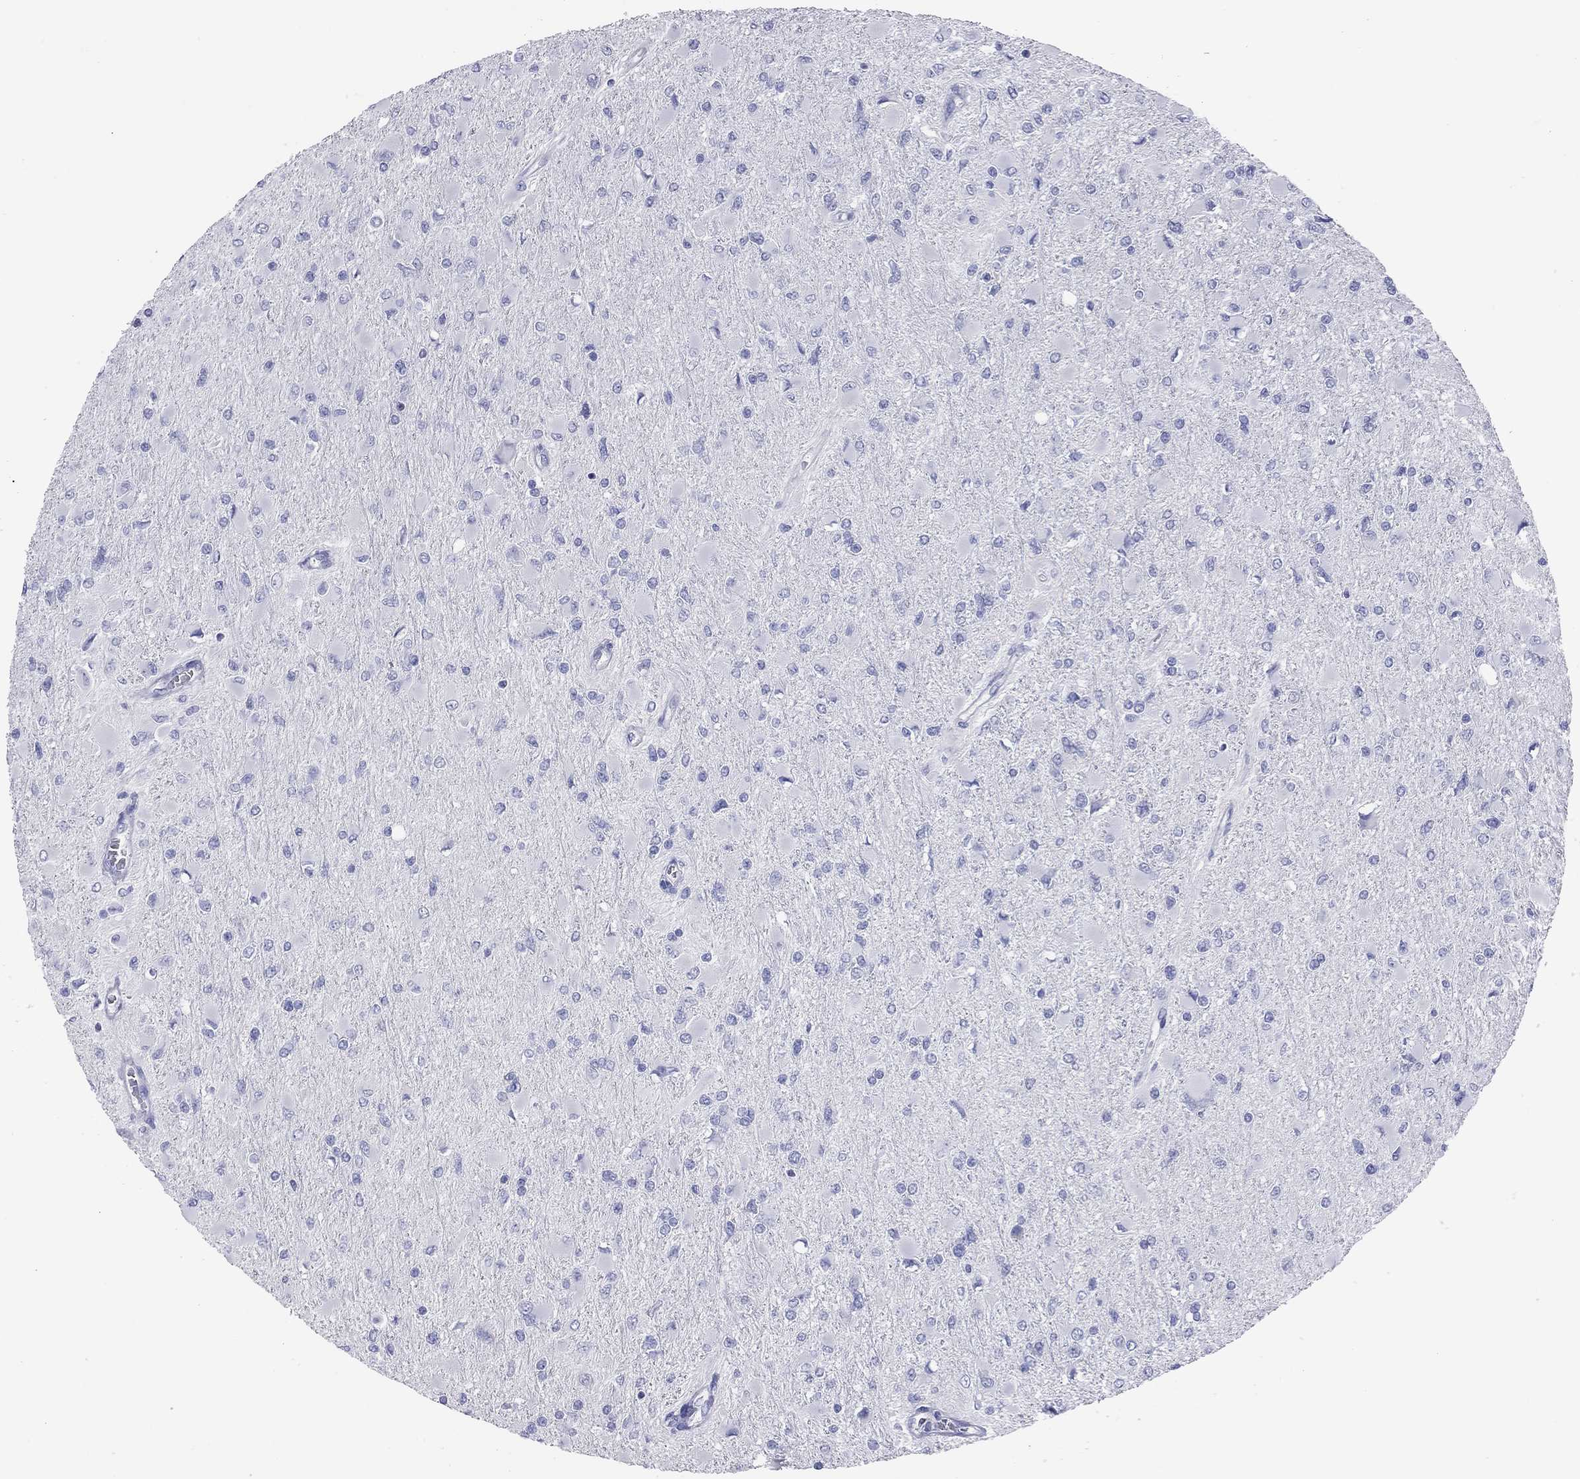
{"staining": {"intensity": "negative", "quantity": "none", "location": "none"}, "tissue": "glioma", "cell_type": "Tumor cells", "image_type": "cancer", "snomed": [{"axis": "morphology", "description": "Glioma, malignant, High grade"}, {"axis": "topography", "description": "Cerebral cortex"}], "caption": "High magnification brightfield microscopy of glioma stained with DAB (brown) and counterstained with hematoxylin (blue): tumor cells show no significant expression.", "gene": "VSIG10", "patient": {"sex": "female", "age": 36}}